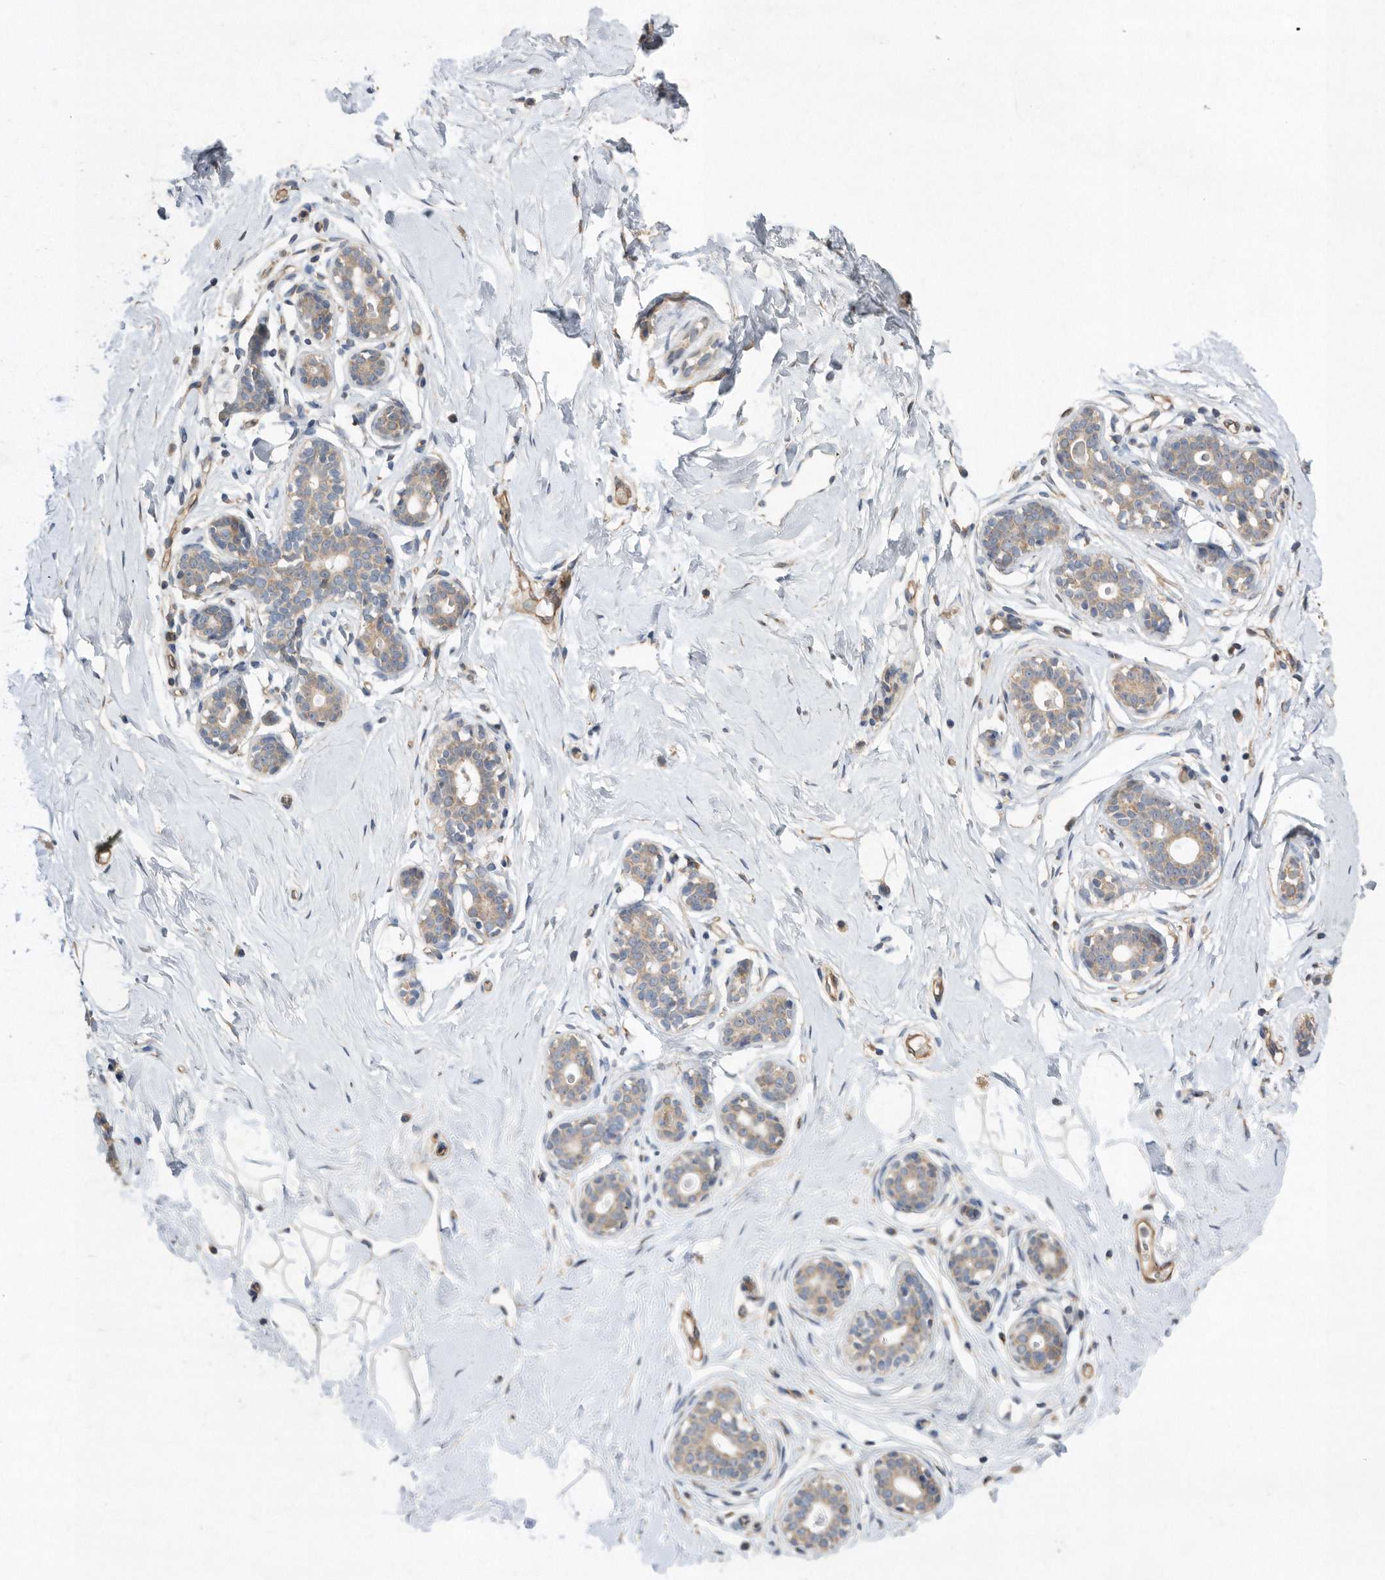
{"staining": {"intensity": "moderate", "quantity": "<25%", "location": "cytoplasmic/membranous"}, "tissue": "breast", "cell_type": "Adipocytes", "image_type": "normal", "snomed": [{"axis": "morphology", "description": "Normal tissue, NOS"}, {"axis": "morphology", "description": "Adenoma, NOS"}, {"axis": "topography", "description": "Breast"}], "caption": "IHC micrograph of benign breast stained for a protein (brown), which exhibits low levels of moderate cytoplasmic/membranous staining in approximately <25% of adipocytes.", "gene": "PON2", "patient": {"sex": "female", "age": 23}}